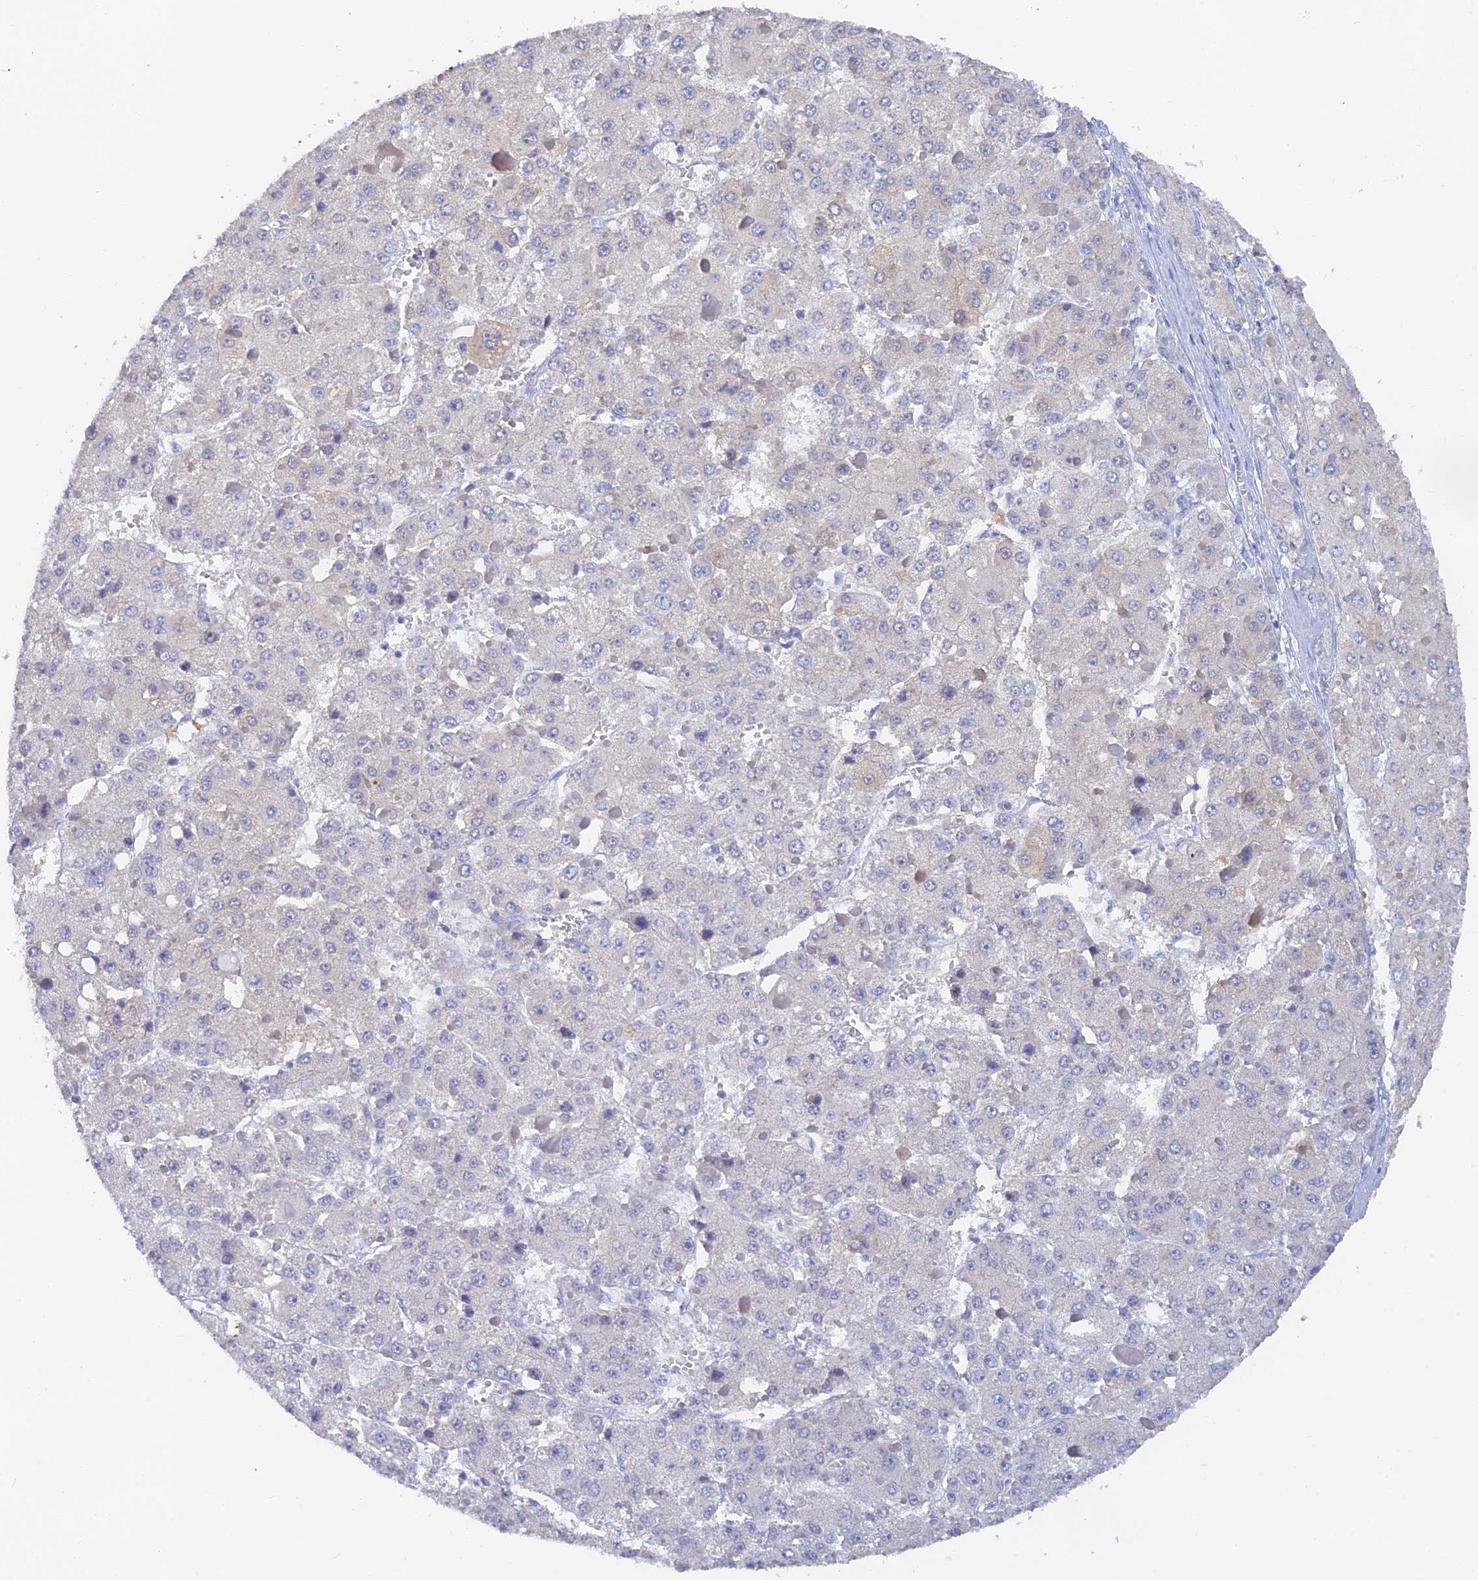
{"staining": {"intensity": "negative", "quantity": "none", "location": "none"}, "tissue": "liver cancer", "cell_type": "Tumor cells", "image_type": "cancer", "snomed": [{"axis": "morphology", "description": "Carcinoma, Hepatocellular, NOS"}, {"axis": "topography", "description": "Liver"}], "caption": "Immunohistochemistry (IHC) micrograph of hepatocellular carcinoma (liver) stained for a protein (brown), which displays no expression in tumor cells.", "gene": "LRIF1", "patient": {"sex": "female", "age": 73}}